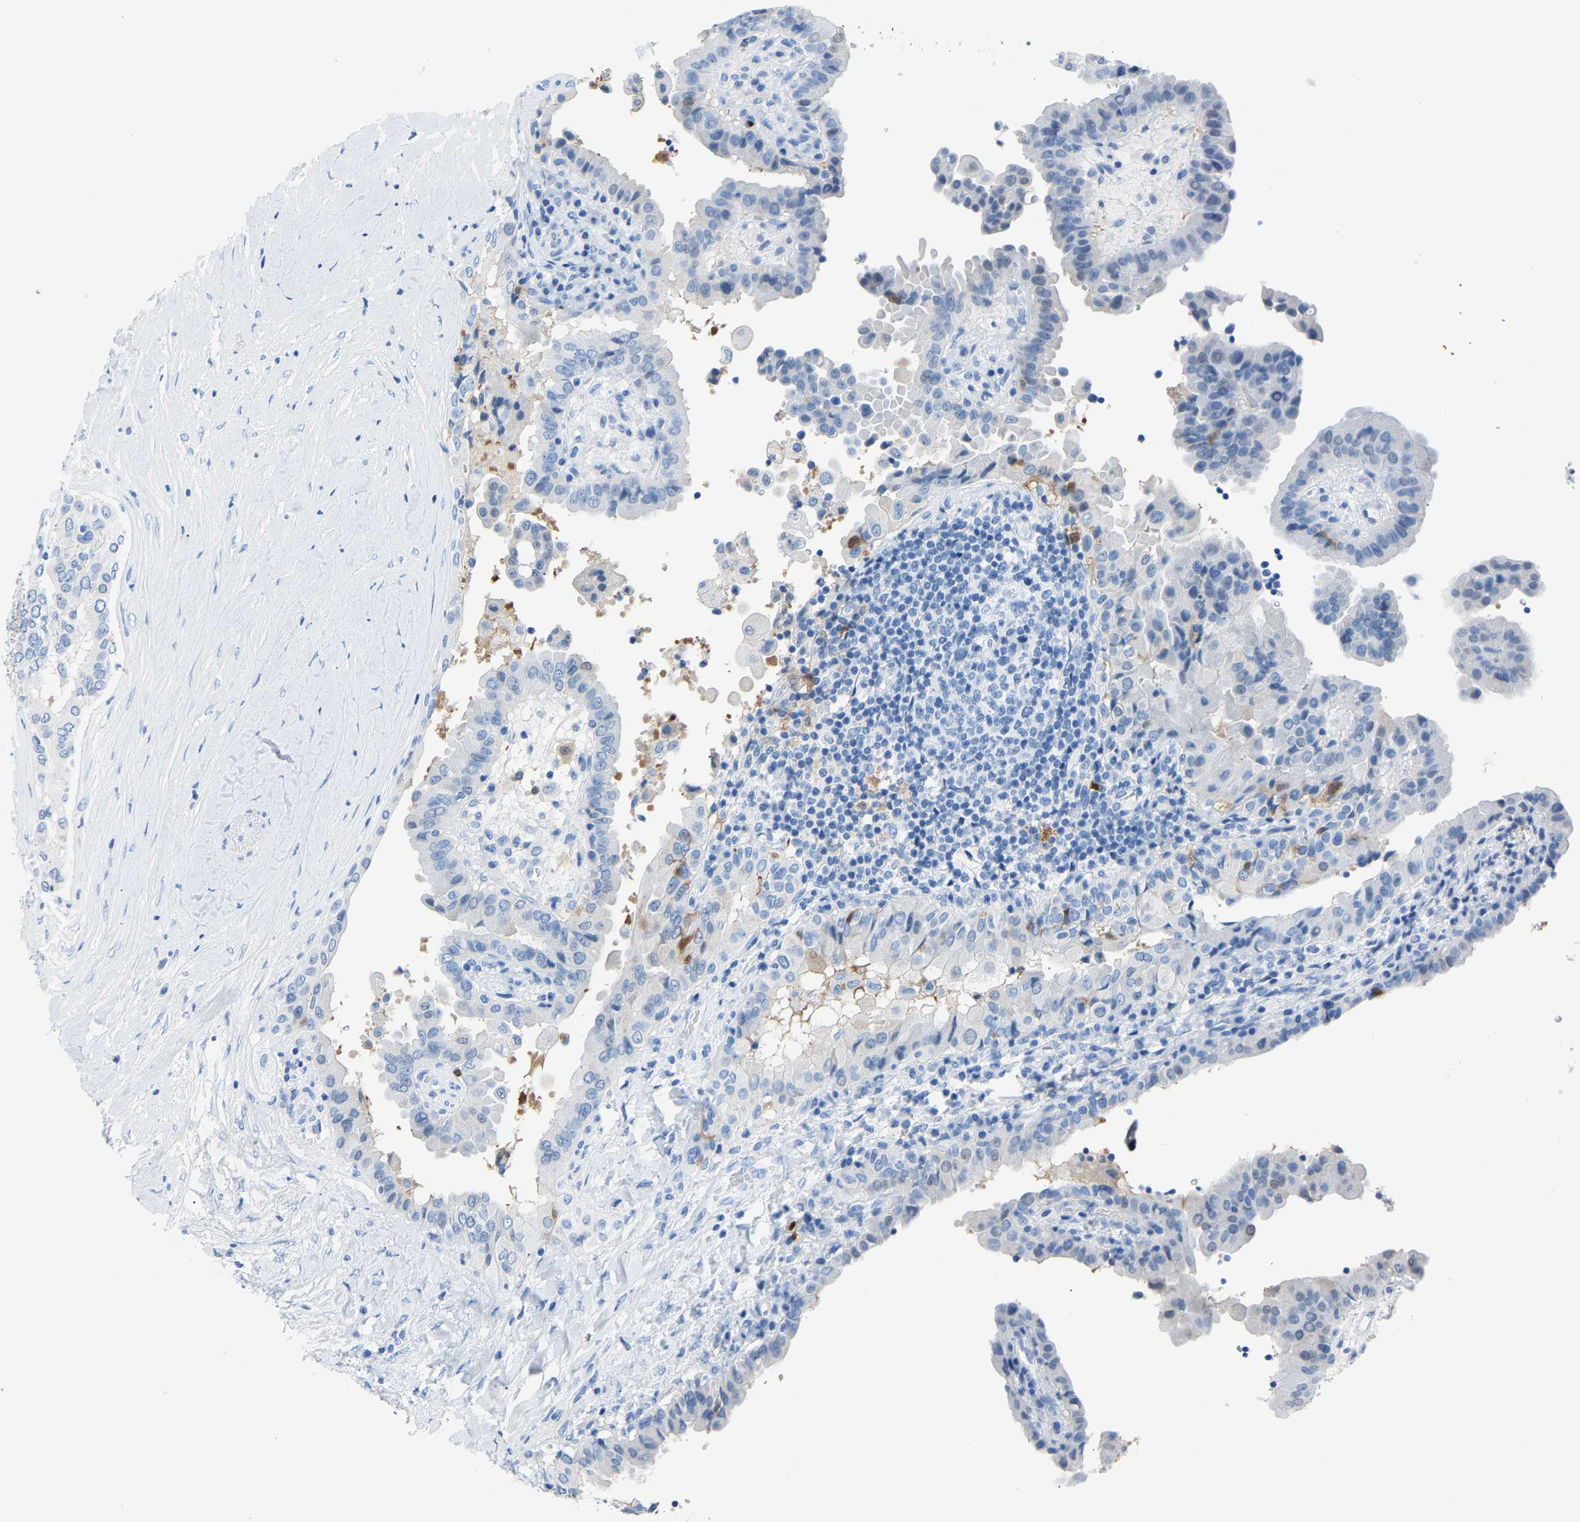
{"staining": {"intensity": "negative", "quantity": "none", "location": "none"}, "tissue": "thyroid cancer", "cell_type": "Tumor cells", "image_type": "cancer", "snomed": [{"axis": "morphology", "description": "Papillary adenocarcinoma, NOS"}, {"axis": "topography", "description": "Thyroid gland"}], "caption": "Tumor cells show no significant protein expression in papillary adenocarcinoma (thyroid).", "gene": "S100P", "patient": {"sex": "male", "age": 33}}